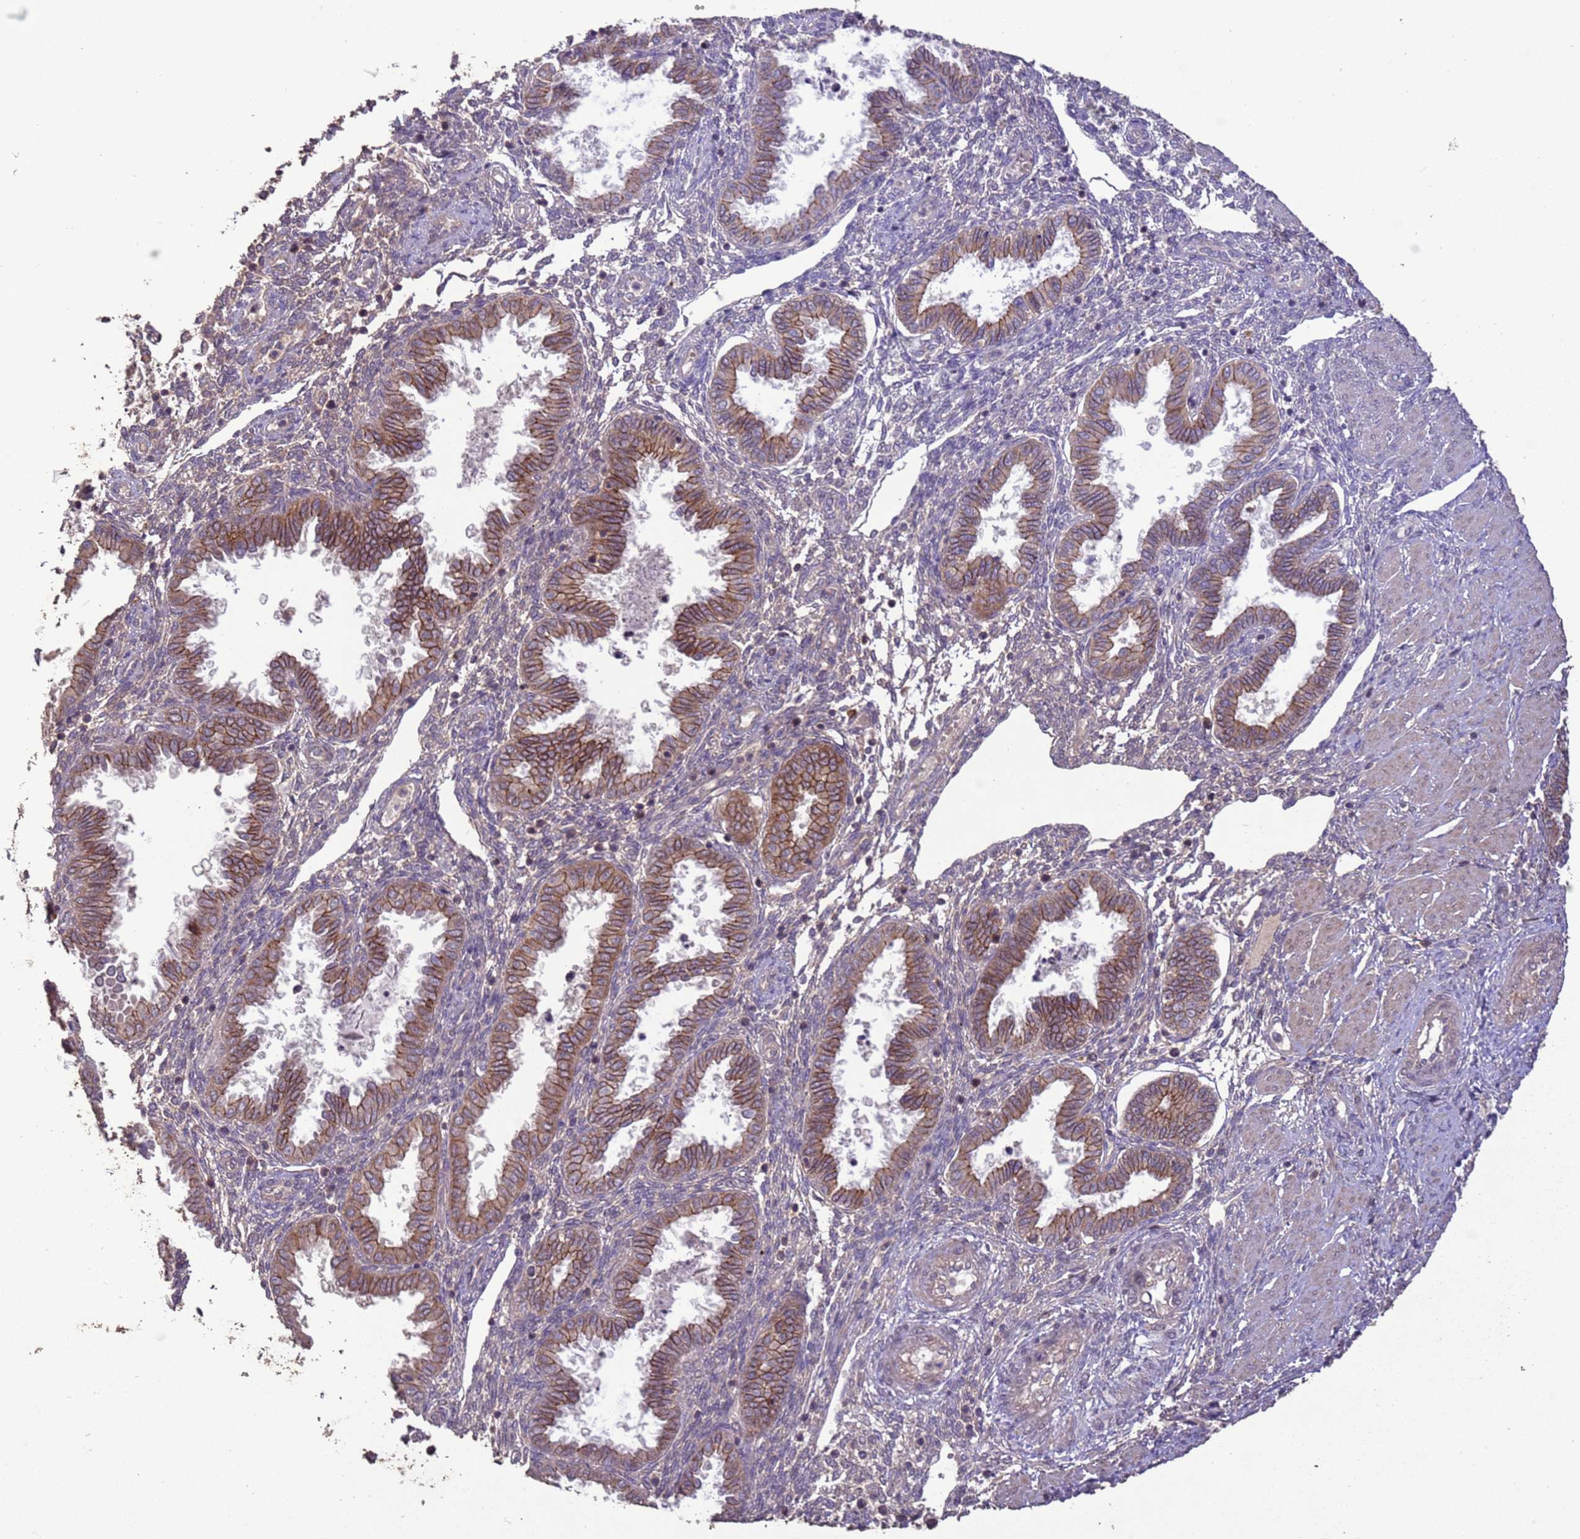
{"staining": {"intensity": "negative", "quantity": "none", "location": "none"}, "tissue": "endometrium", "cell_type": "Cells in endometrial stroma", "image_type": "normal", "snomed": [{"axis": "morphology", "description": "Normal tissue, NOS"}, {"axis": "topography", "description": "Endometrium"}], "caption": "An immunohistochemistry (IHC) photomicrograph of benign endometrium is shown. There is no staining in cells in endometrial stroma of endometrium.", "gene": "SLC9B2", "patient": {"sex": "female", "age": 33}}